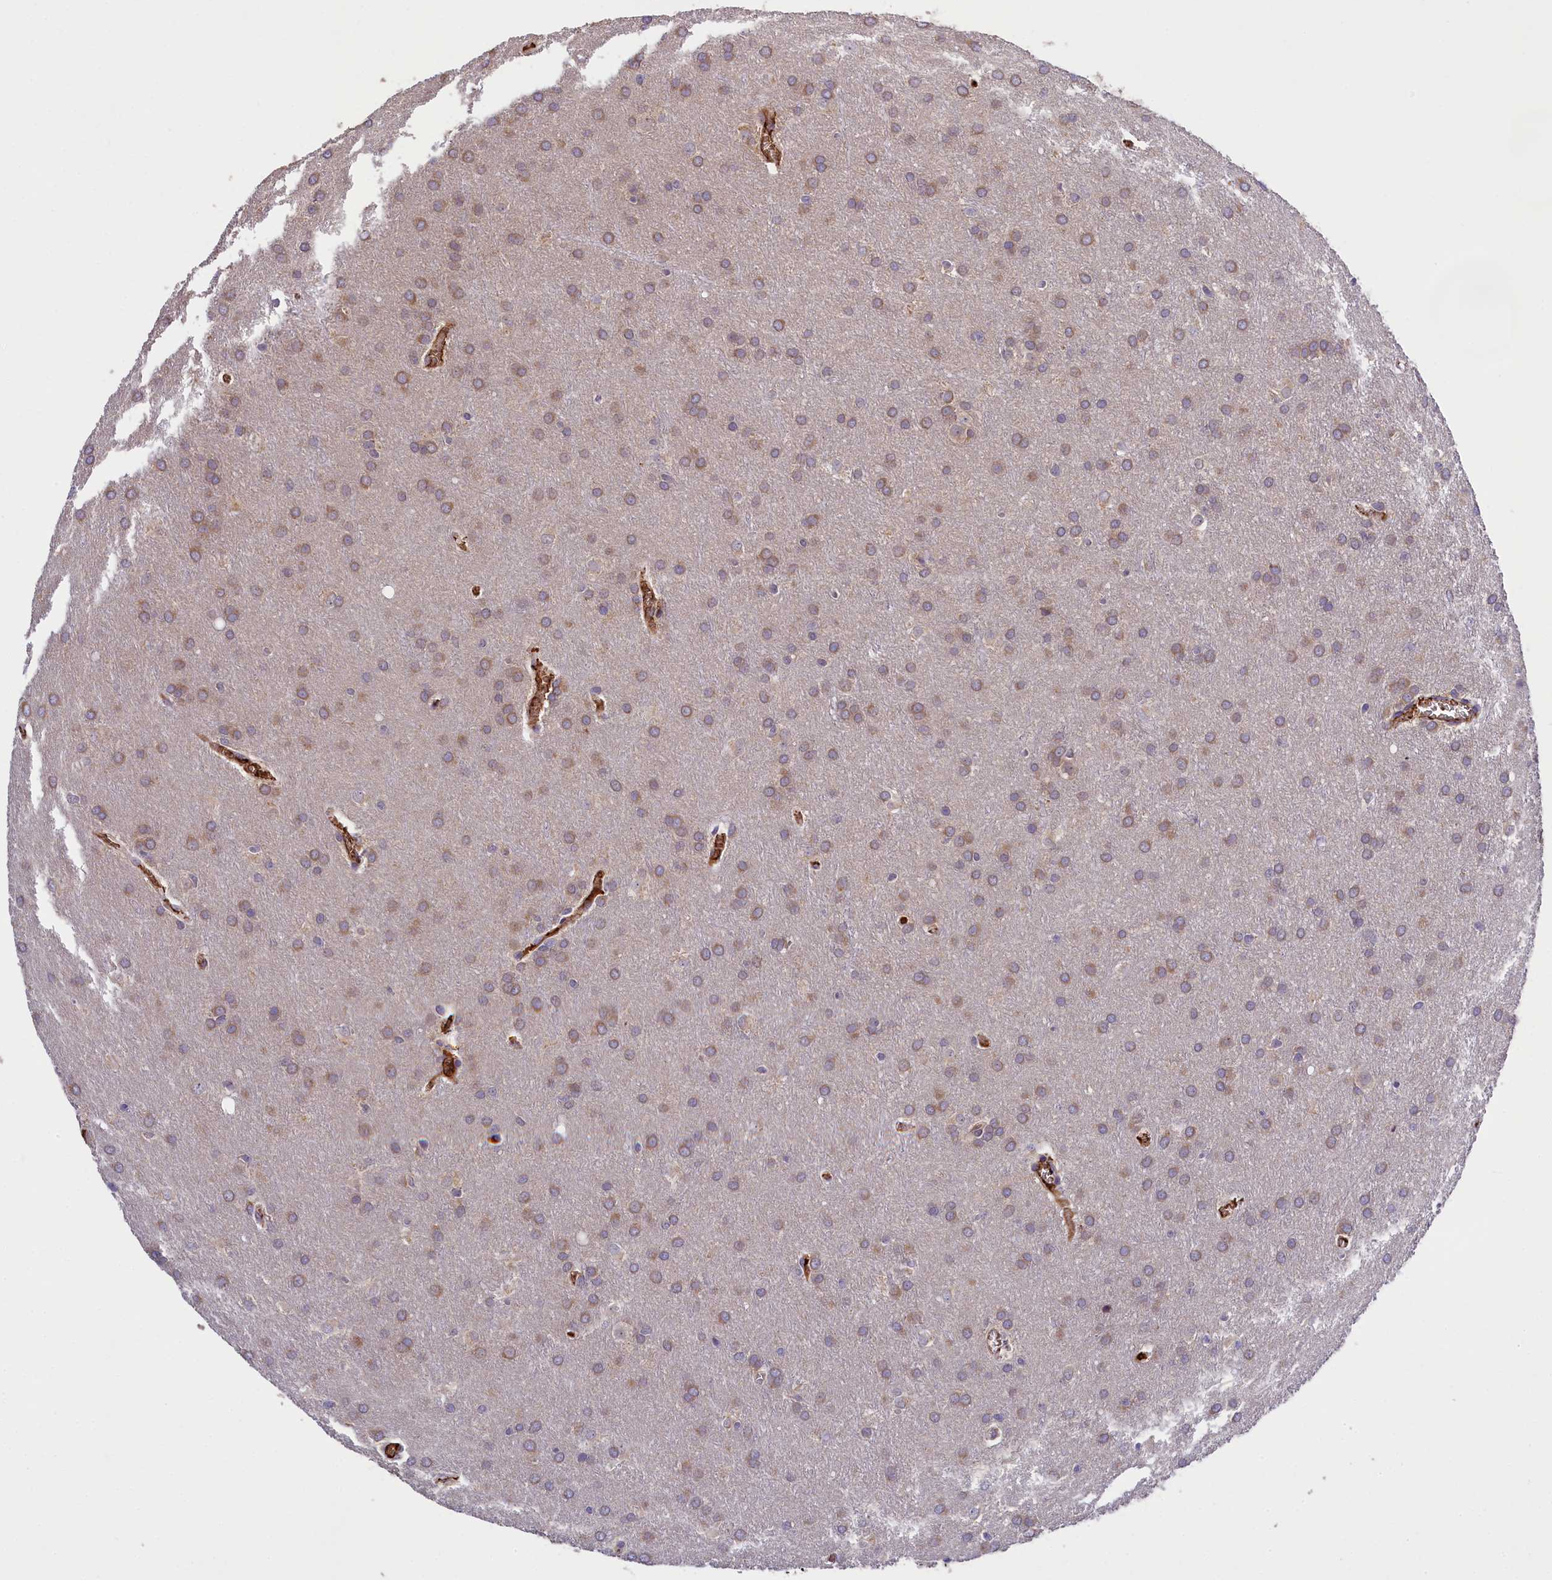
{"staining": {"intensity": "moderate", "quantity": ">75%", "location": "cytoplasmic/membranous"}, "tissue": "glioma", "cell_type": "Tumor cells", "image_type": "cancer", "snomed": [{"axis": "morphology", "description": "Glioma, malignant, Low grade"}, {"axis": "topography", "description": "Brain"}], "caption": "Protein expression analysis of human glioma reveals moderate cytoplasmic/membranous positivity in approximately >75% of tumor cells. Using DAB (3,3'-diaminobenzidine) (brown) and hematoxylin (blue) stains, captured at high magnification using brightfield microscopy.", "gene": "PHAF1", "patient": {"sex": "female", "age": 32}}